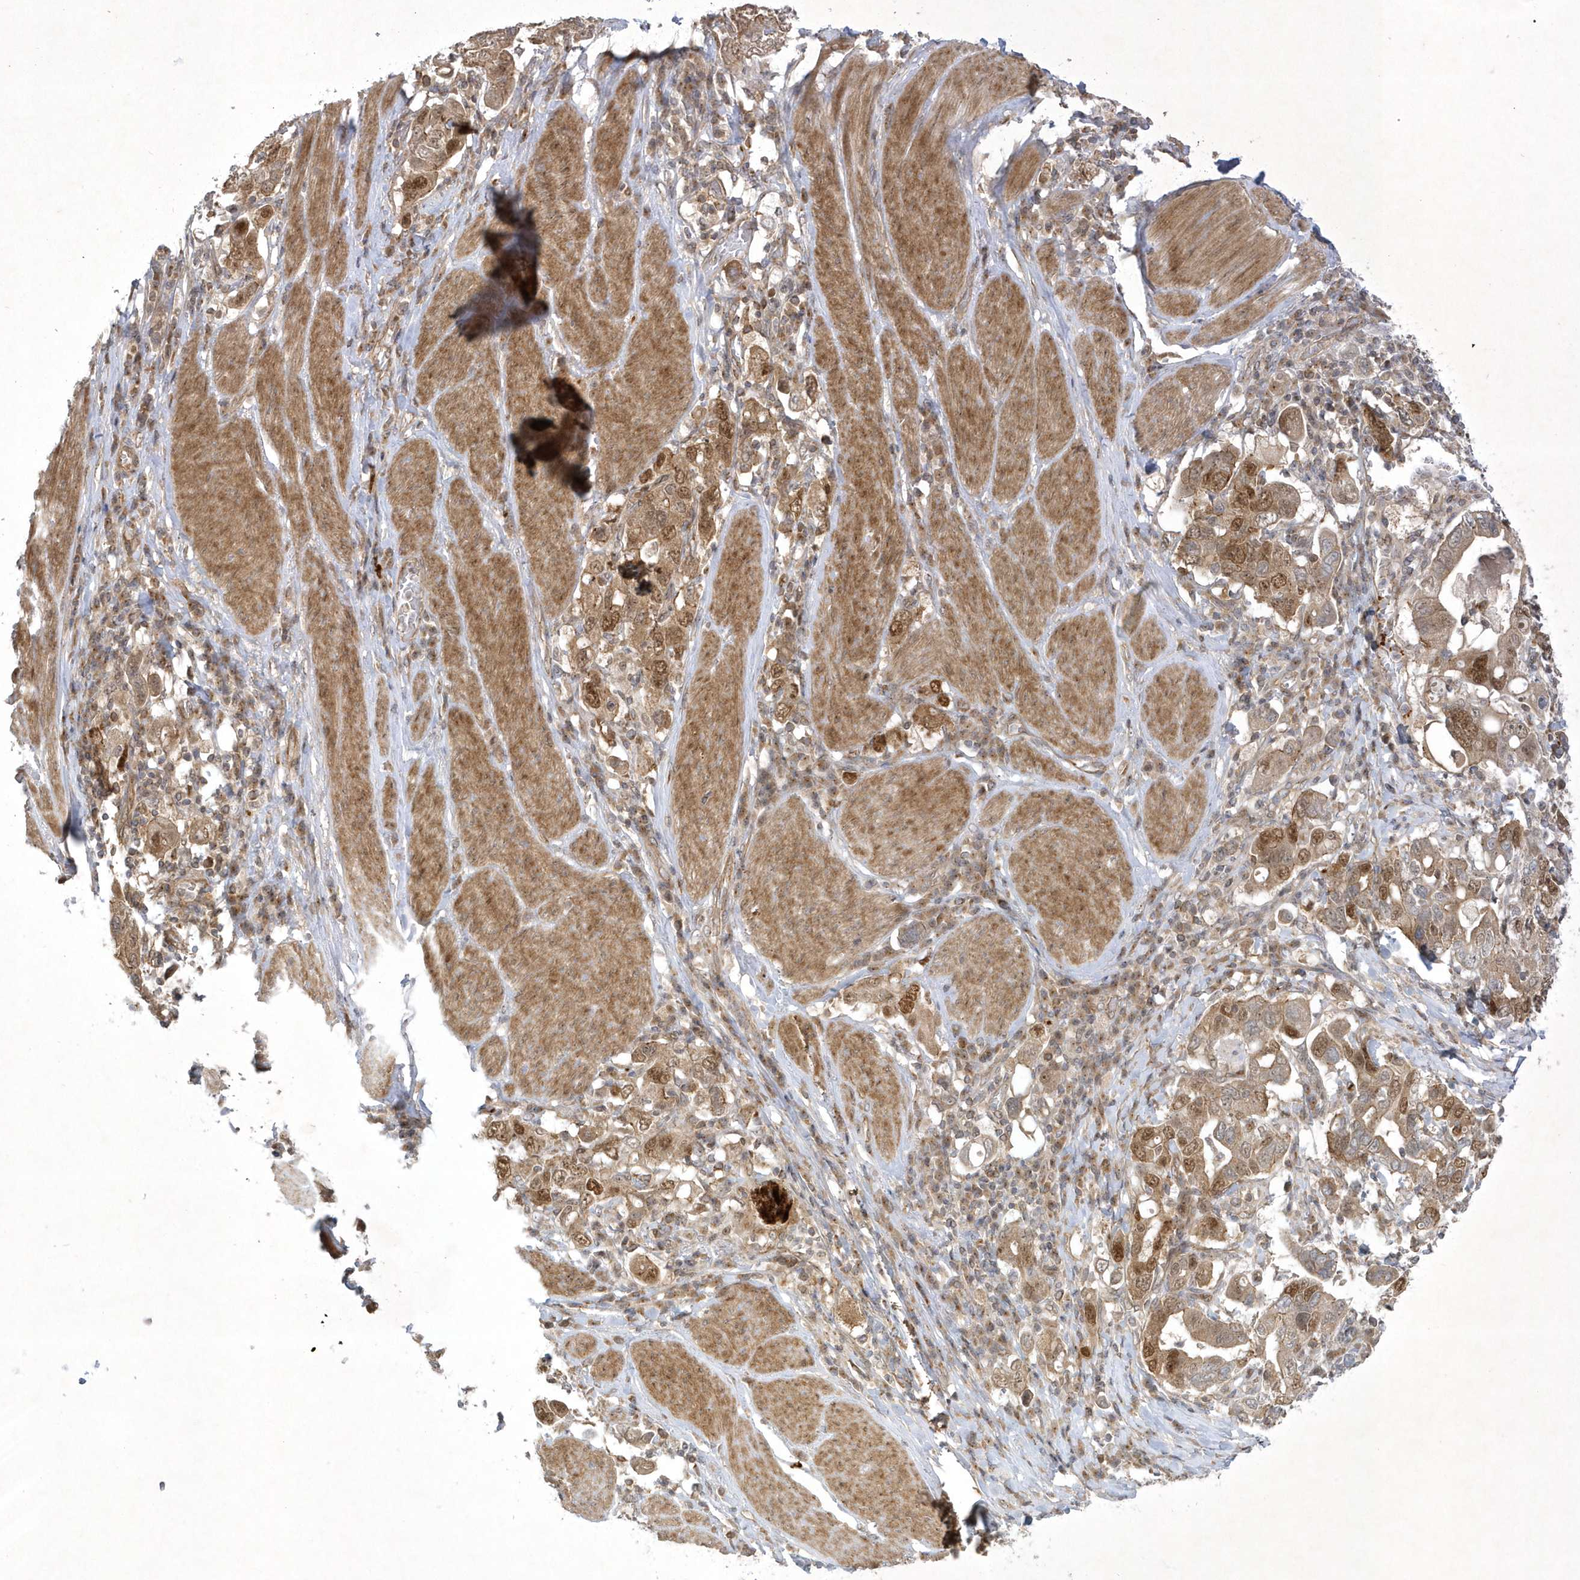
{"staining": {"intensity": "moderate", "quantity": ">75%", "location": "cytoplasmic/membranous,nuclear"}, "tissue": "stomach cancer", "cell_type": "Tumor cells", "image_type": "cancer", "snomed": [{"axis": "morphology", "description": "Adenocarcinoma, NOS"}, {"axis": "topography", "description": "Stomach, upper"}], "caption": "IHC (DAB) staining of human stomach cancer (adenocarcinoma) shows moderate cytoplasmic/membranous and nuclear protein expression in about >75% of tumor cells. (IHC, brightfield microscopy, high magnification).", "gene": "NAF1", "patient": {"sex": "male", "age": 62}}